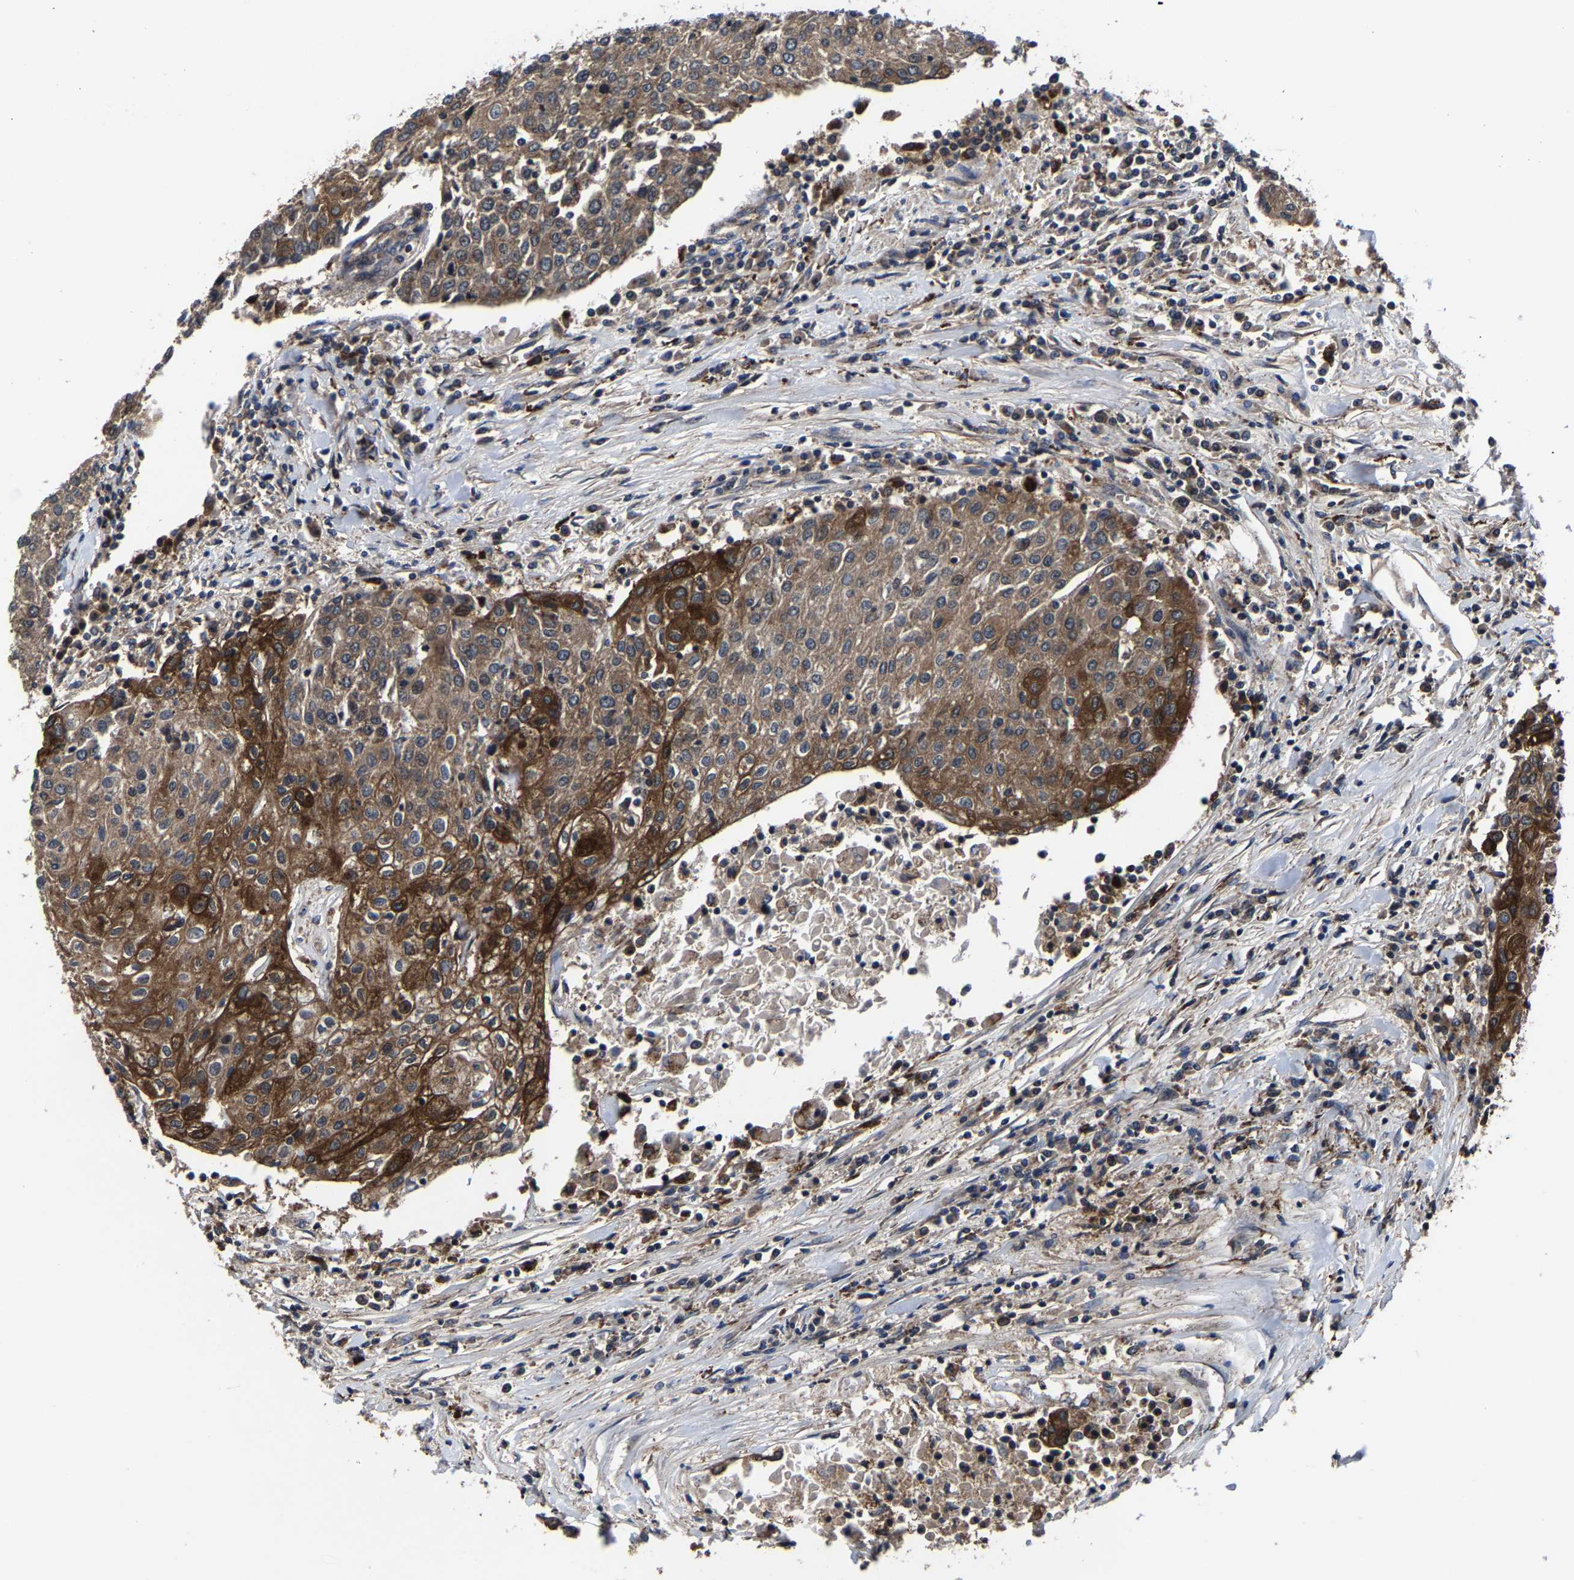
{"staining": {"intensity": "strong", "quantity": "25%-75%", "location": "cytoplasmic/membranous"}, "tissue": "urothelial cancer", "cell_type": "Tumor cells", "image_type": "cancer", "snomed": [{"axis": "morphology", "description": "Urothelial carcinoma, High grade"}, {"axis": "topography", "description": "Urinary bladder"}], "caption": "Immunohistochemistry histopathology image of neoplastic tissue: human urothelial cancer stained using IHC reveals high levels of strong protein expression localized specifically in the cytoplasmic/membranous of tumor cells, appearing as a cytoplasmic/membranous brown color.", "gene": "ZCCHC7", "patient": {"sex": "female", "age": 85}}